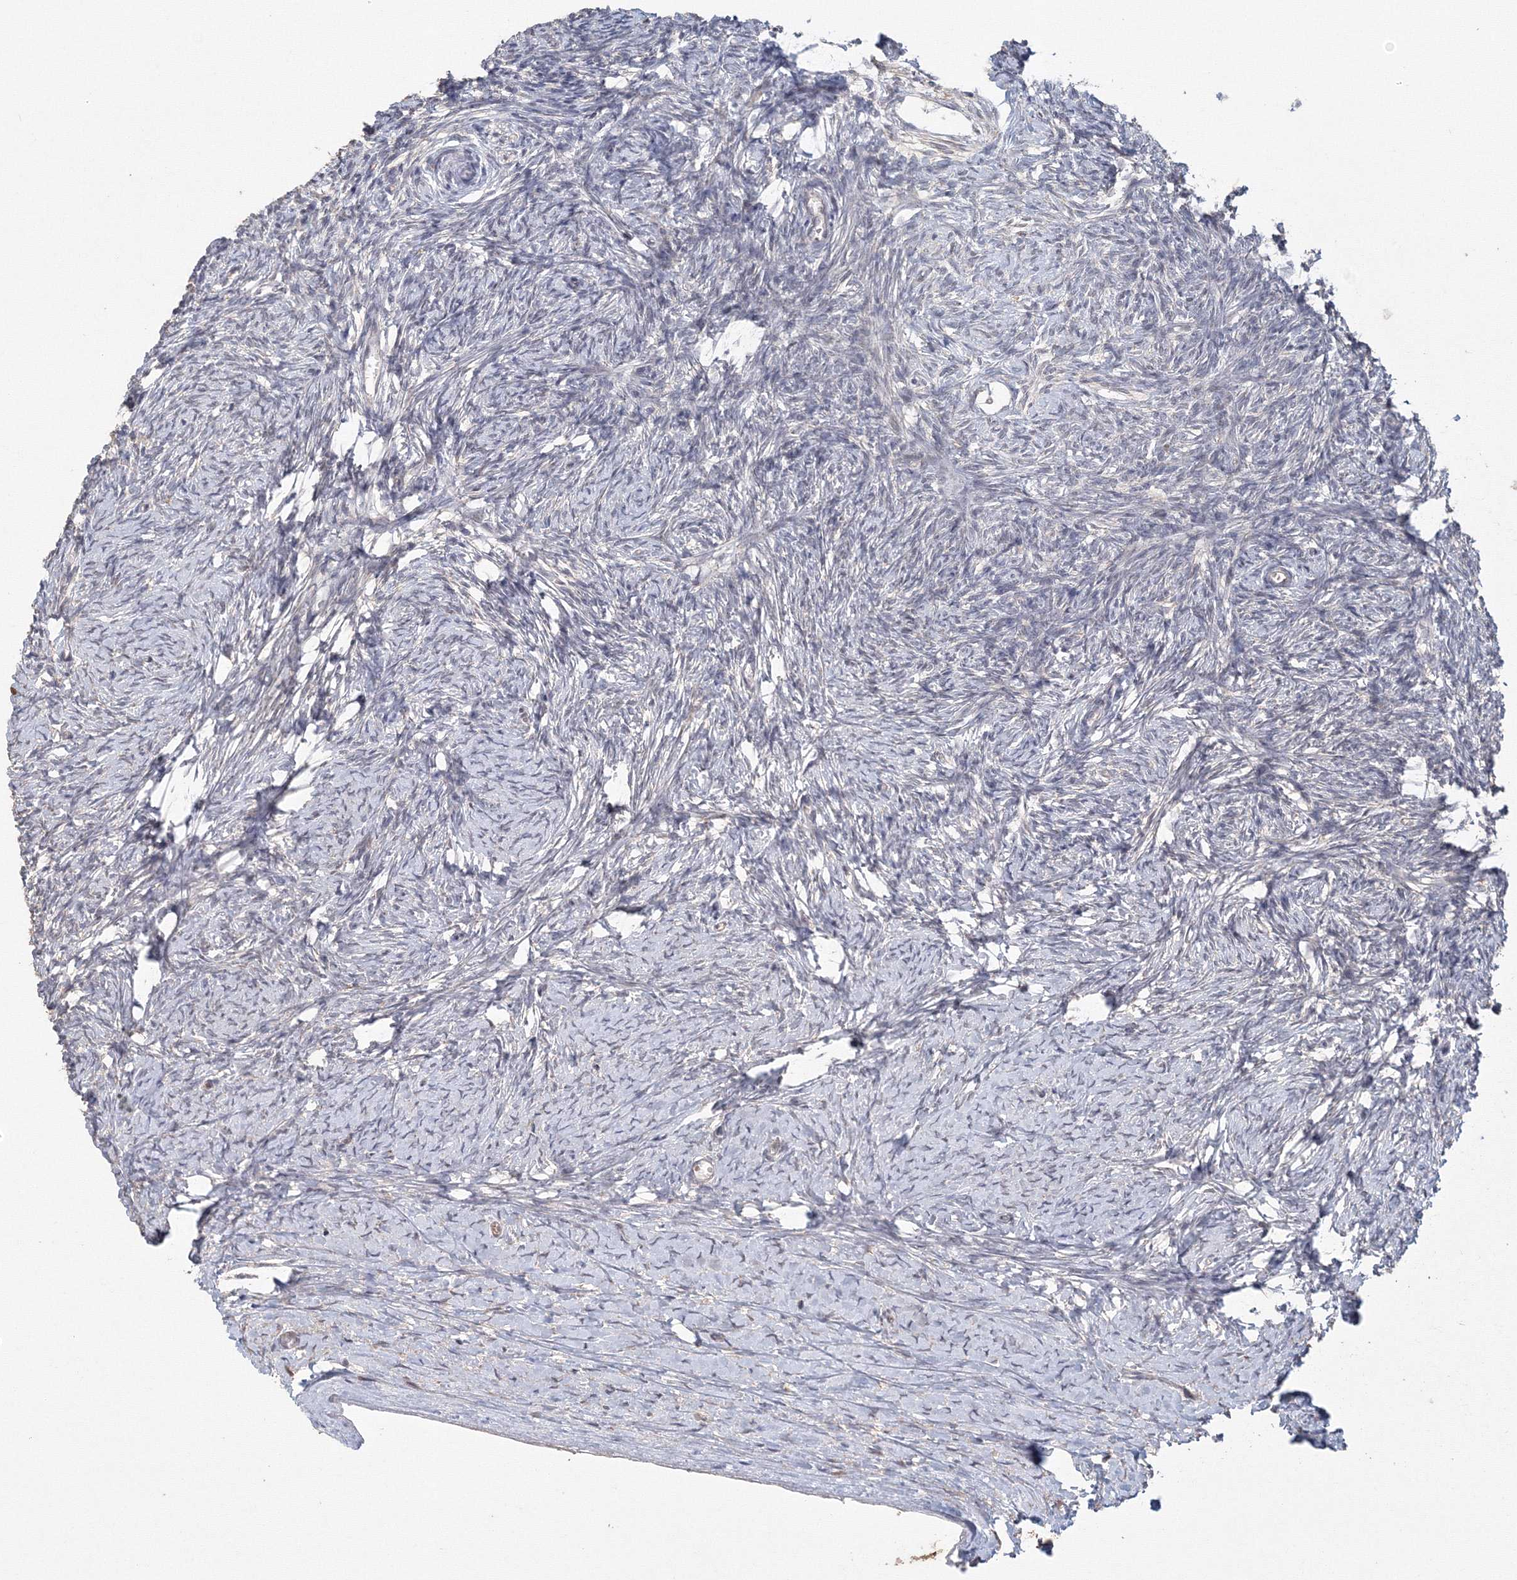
{"staining": {"intensity": "moderate", "quantity": "<25%", "location": "cytoplasmic/membranous"}, "tissue": "ovary", "cell_type": "Ovarian stroma cells", "image_type": "normal", "snomed": [{"axis": "morphology", "description": "Normal tissue, NOS"}, {"axis": "morphology", "description": "Developmental malformation"}, {"axis": "topography", "description": "Ovary"}], "caption": "DAB (3,3'-diaminobenzidine) immunohistochemical staining of unremarkable ovary shows moderate cytoplasmic/membranous protein positivity in about <25% of ovarian stroma cells.", "gene": "TACC2", "patient": {"sex": "female", "age": 39}}